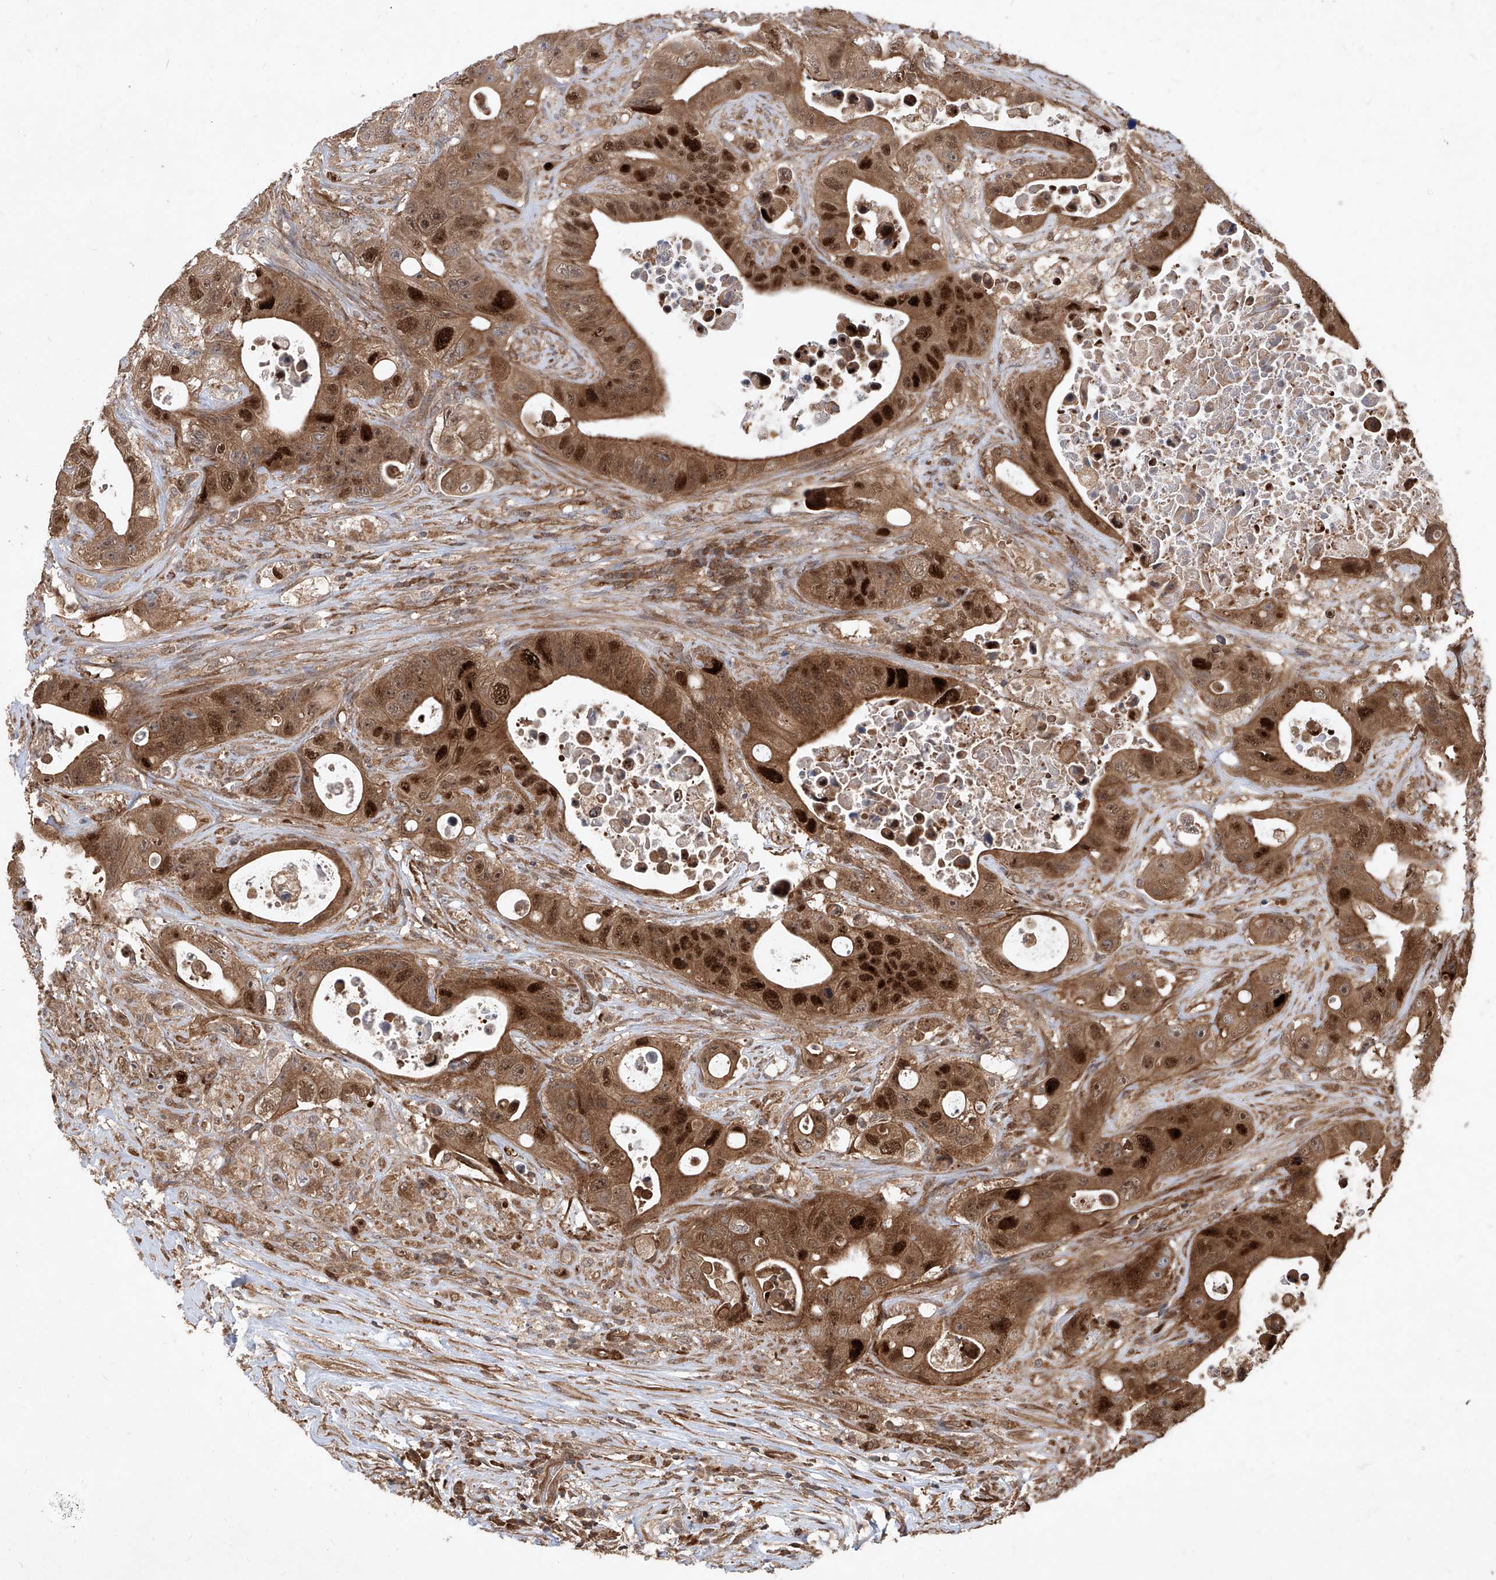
{"staining": {"intensity": "strong", "quantity": ">75%", "location": "cytoplasmic/membranous,nuclear"}, "tissue": "colorectal cancer", "cell_type": "Tumor cells", "image_type": "cancer", "snomed": [{"axis": "morphology", "description": "Adenocarcinoma, NOS"}, {"axis": "topography", "description": "Colon"}], "caption": "This is a photomicrograph of immunohistochemistry staining of colorectal cancer, which shows strong expression in the cytoplasmic/membranous and nuclear of tumor cells.", "gene": "MAGED2", "patient": {"sex": "female", "age": 46}}